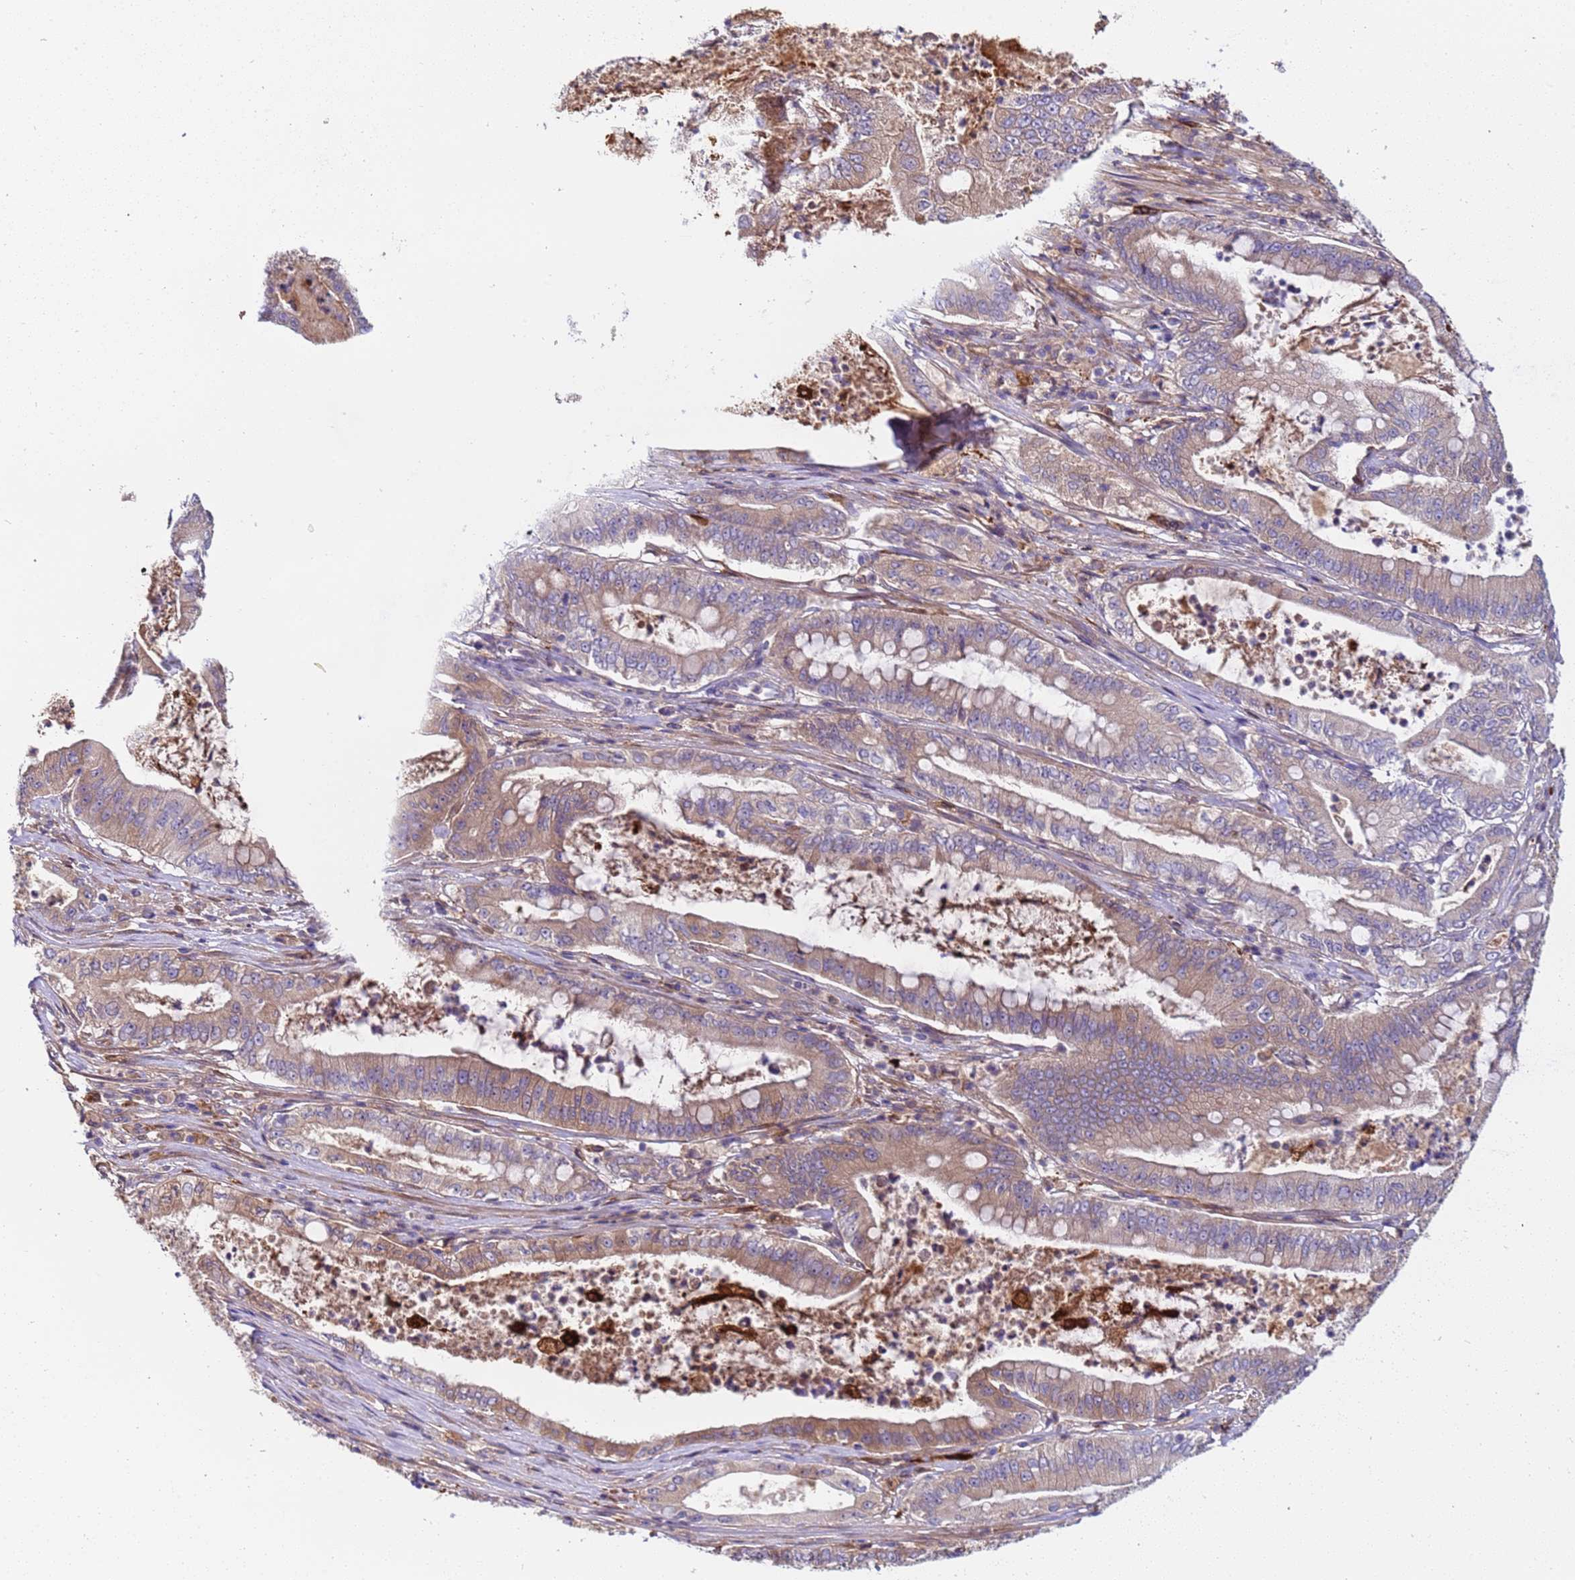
{"staining": {"intensity": "moderate", "quantity": ">75%", "location": "cytoplasmic/membranous"}, "tissue": "pancreatic cancer", "cell_type": "Tumor cells", "image_type": "cancer", "snomed": [{"axis": "morphology", "description": "Adenocarcinoma, NOS"}, {"axis": "topography", "description": "Pancreas"}], "caption": "Protein staining of adenocarcinoma (pancreatic) tissue reveals moderate cytoplasmic/membranous expression in about >75% of tumor cells.", "gene": "PAQR7", "patient": {"sex": "male", "age": 71}}